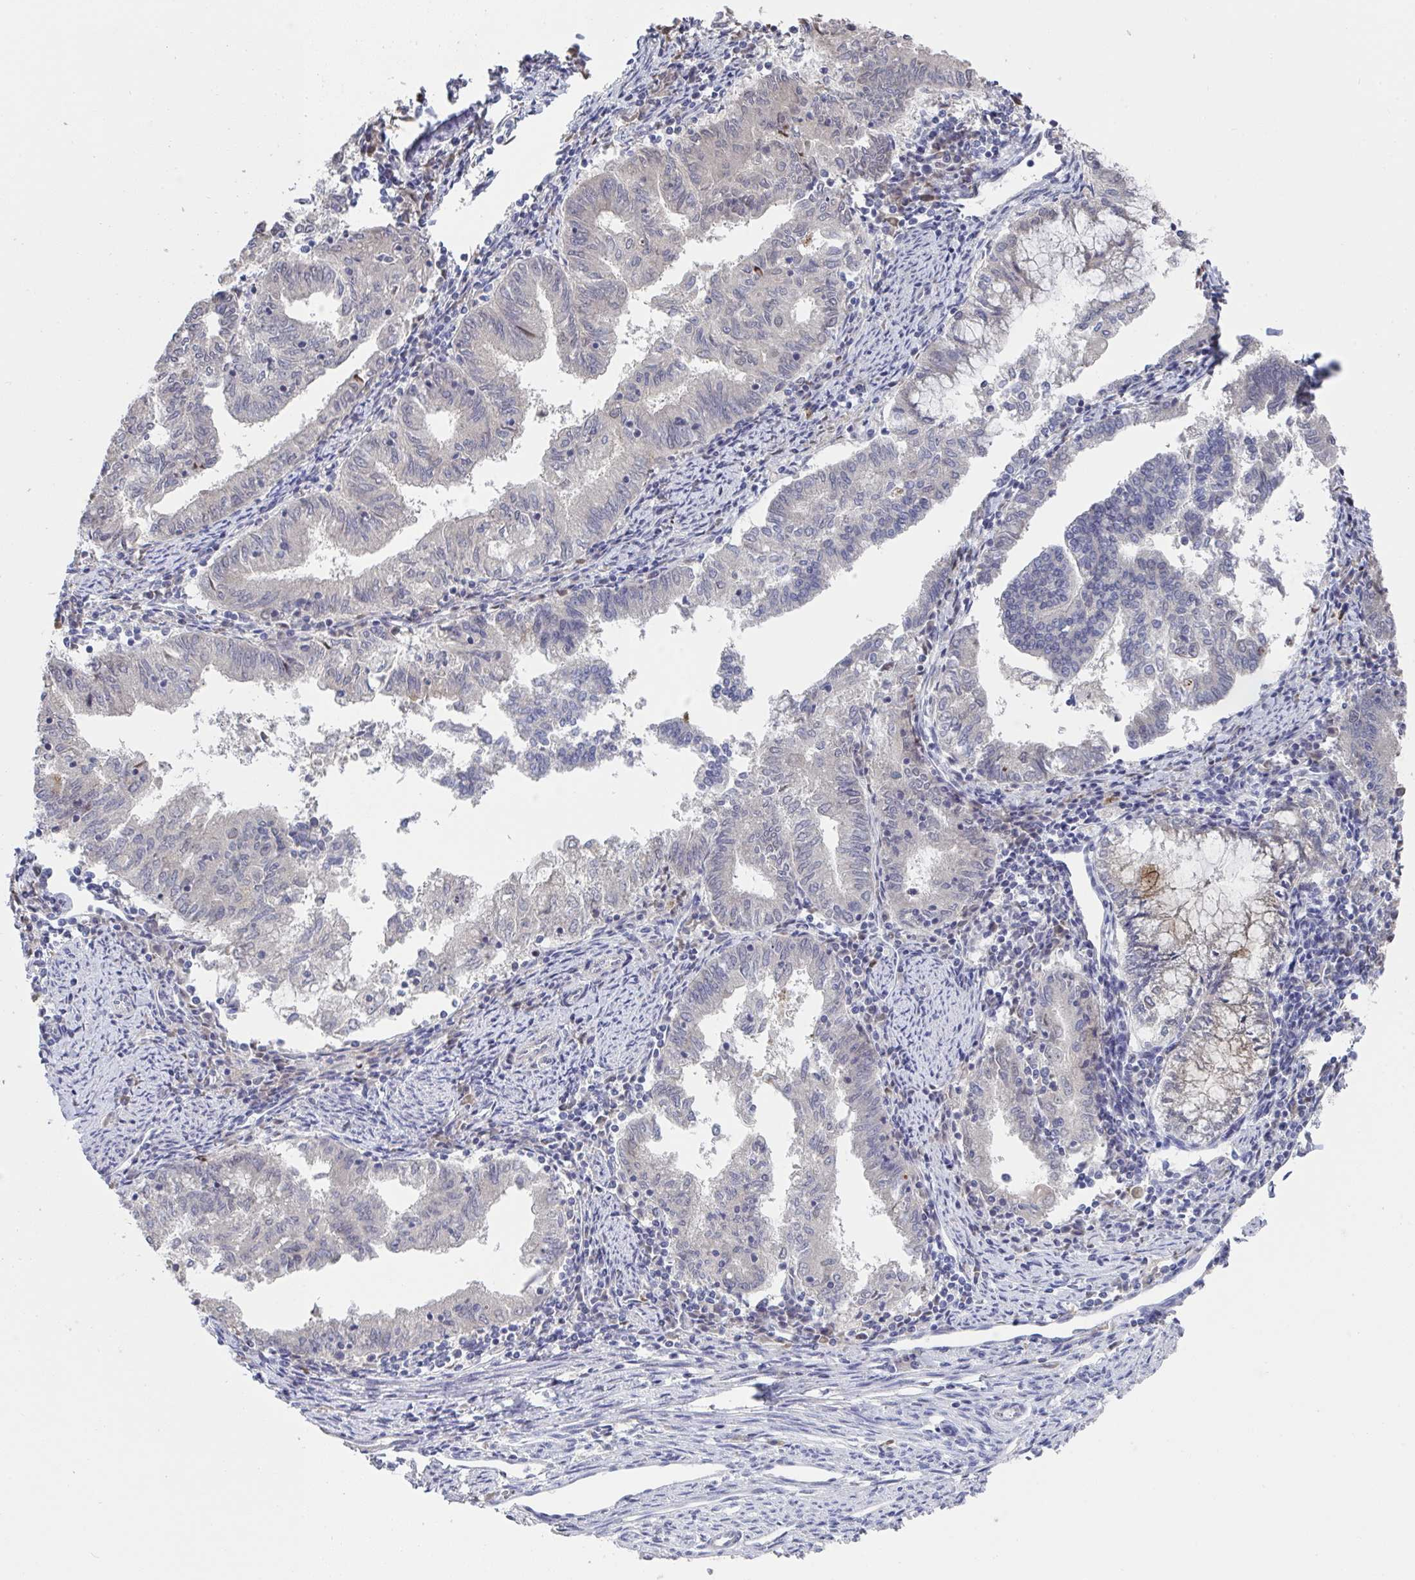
{"staining": {"intensity": "negative", "quantity": "none", "location": "none"}, "tissue": "endometrial cancer", "cell_type": "Tumor cells", "image_type": "cancer", "snomed": [{"axis": "morphology", "description": "Adenocarcinoma, NOS"}, {"axis": "topography", "description": "Endometrium"}], "caption": "A photomicrograph of endometrial cancer stained for a protein displays no brown staining in tumor cells.", "gene": "JMJD1C", "patient": {"sex": "female", "age": 79}}